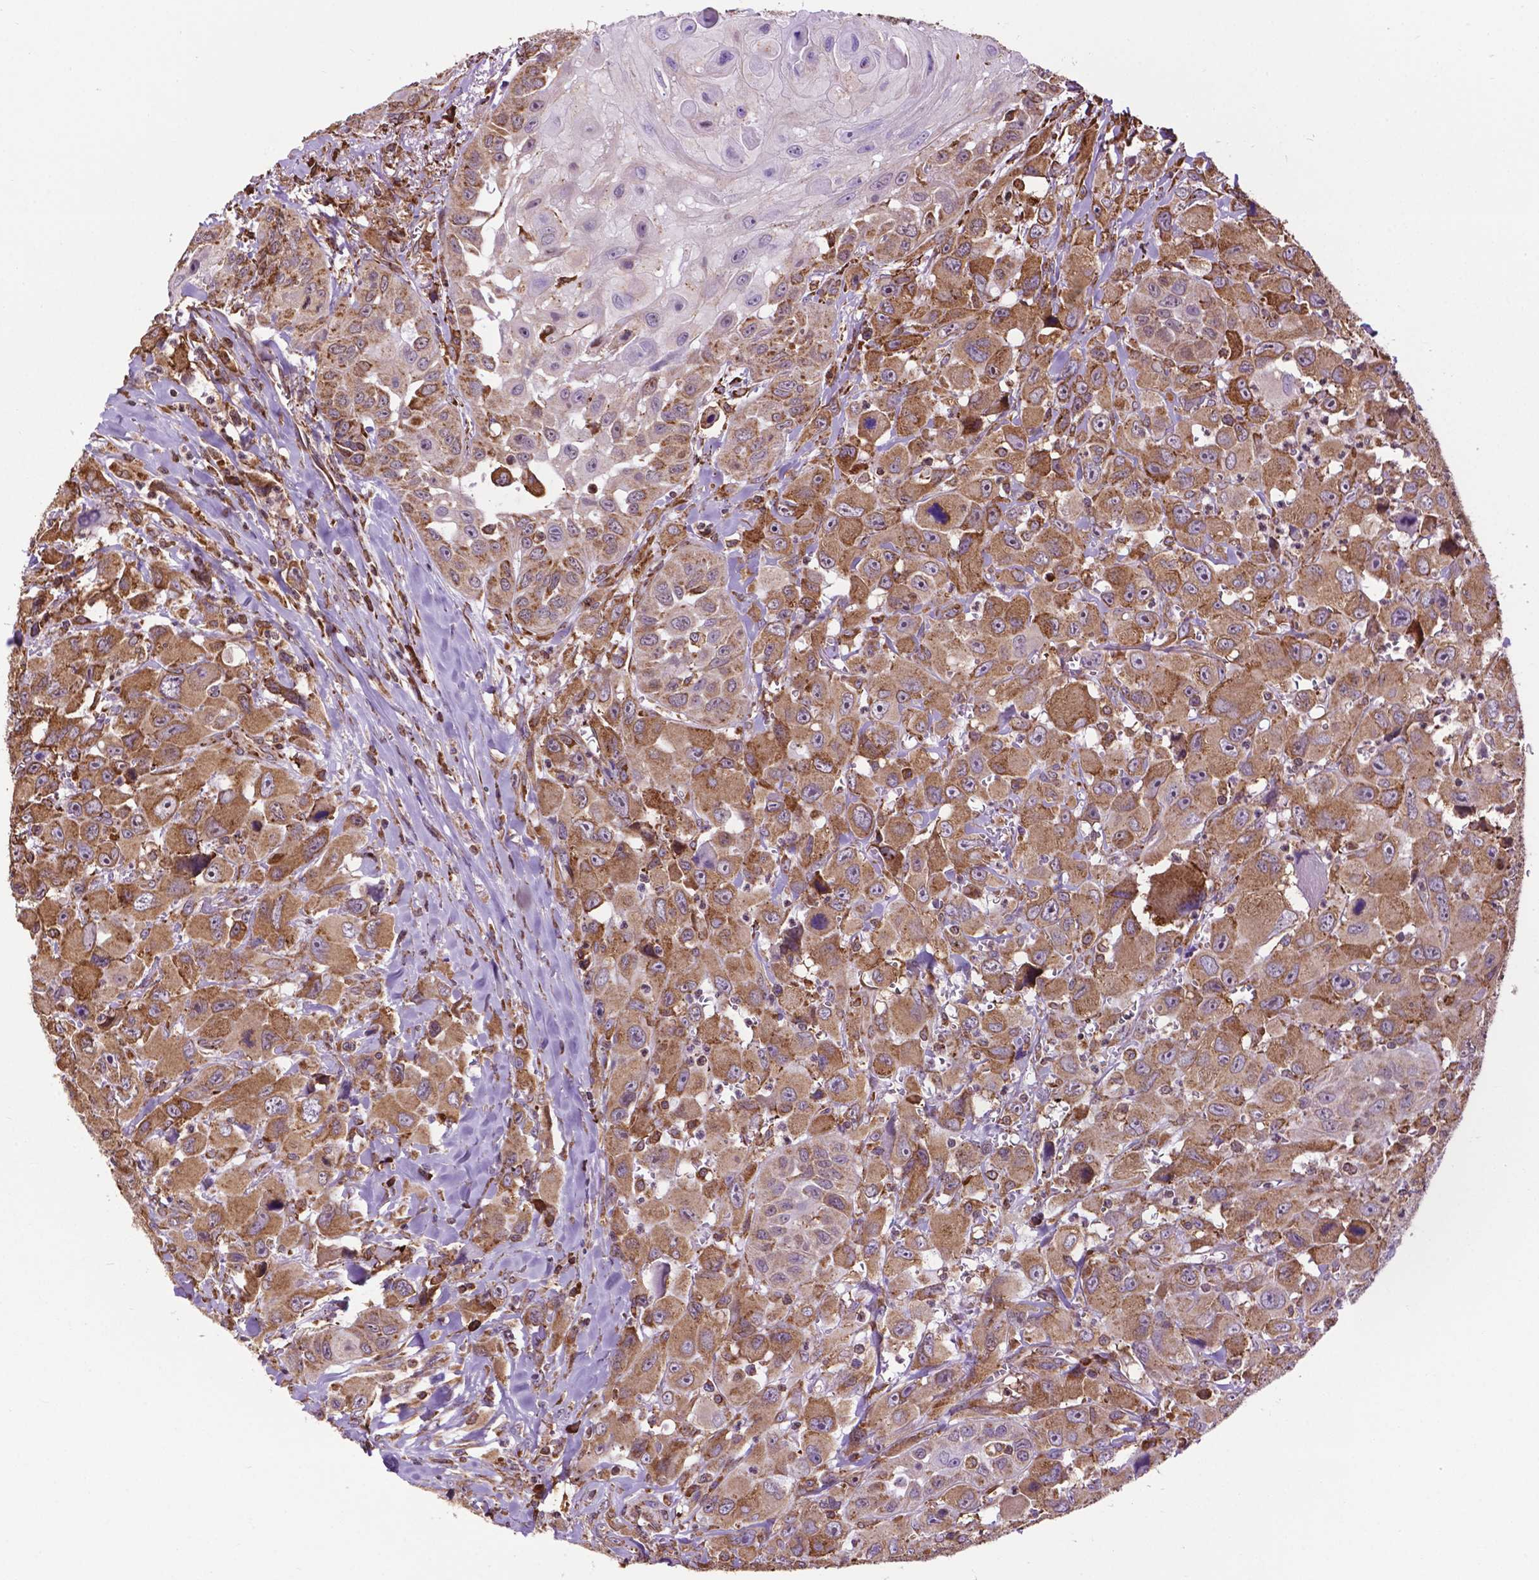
{"staining": {"intensity": "moderate", "quantity": ">75%", "location": "cytoplasmic/membranous,nuclear"}, "tissue": "head and neck cancer", "cell_type": "Tumor cells", "image_type": "cancer", "snomed": [{"axis": "morphology", "description": "Squamous cell carcinoma, NOS"}, {"axis": "morphology", "description": "Squamous cell carcinoma, metastatic, NOS"}, {"axis": "topography", "description": "Oral tissue"}, {"axis": "topography", "description": "Head-Neck"}], "caption": "Squamous cell carcinoma (head and neck) tissue demonstrates moderate cytoplasmic/membranous and nuclear expression in approximately >75% of tumor cells", "gene": "GANAB", "patient": {"sex": "female", "age": 85}}